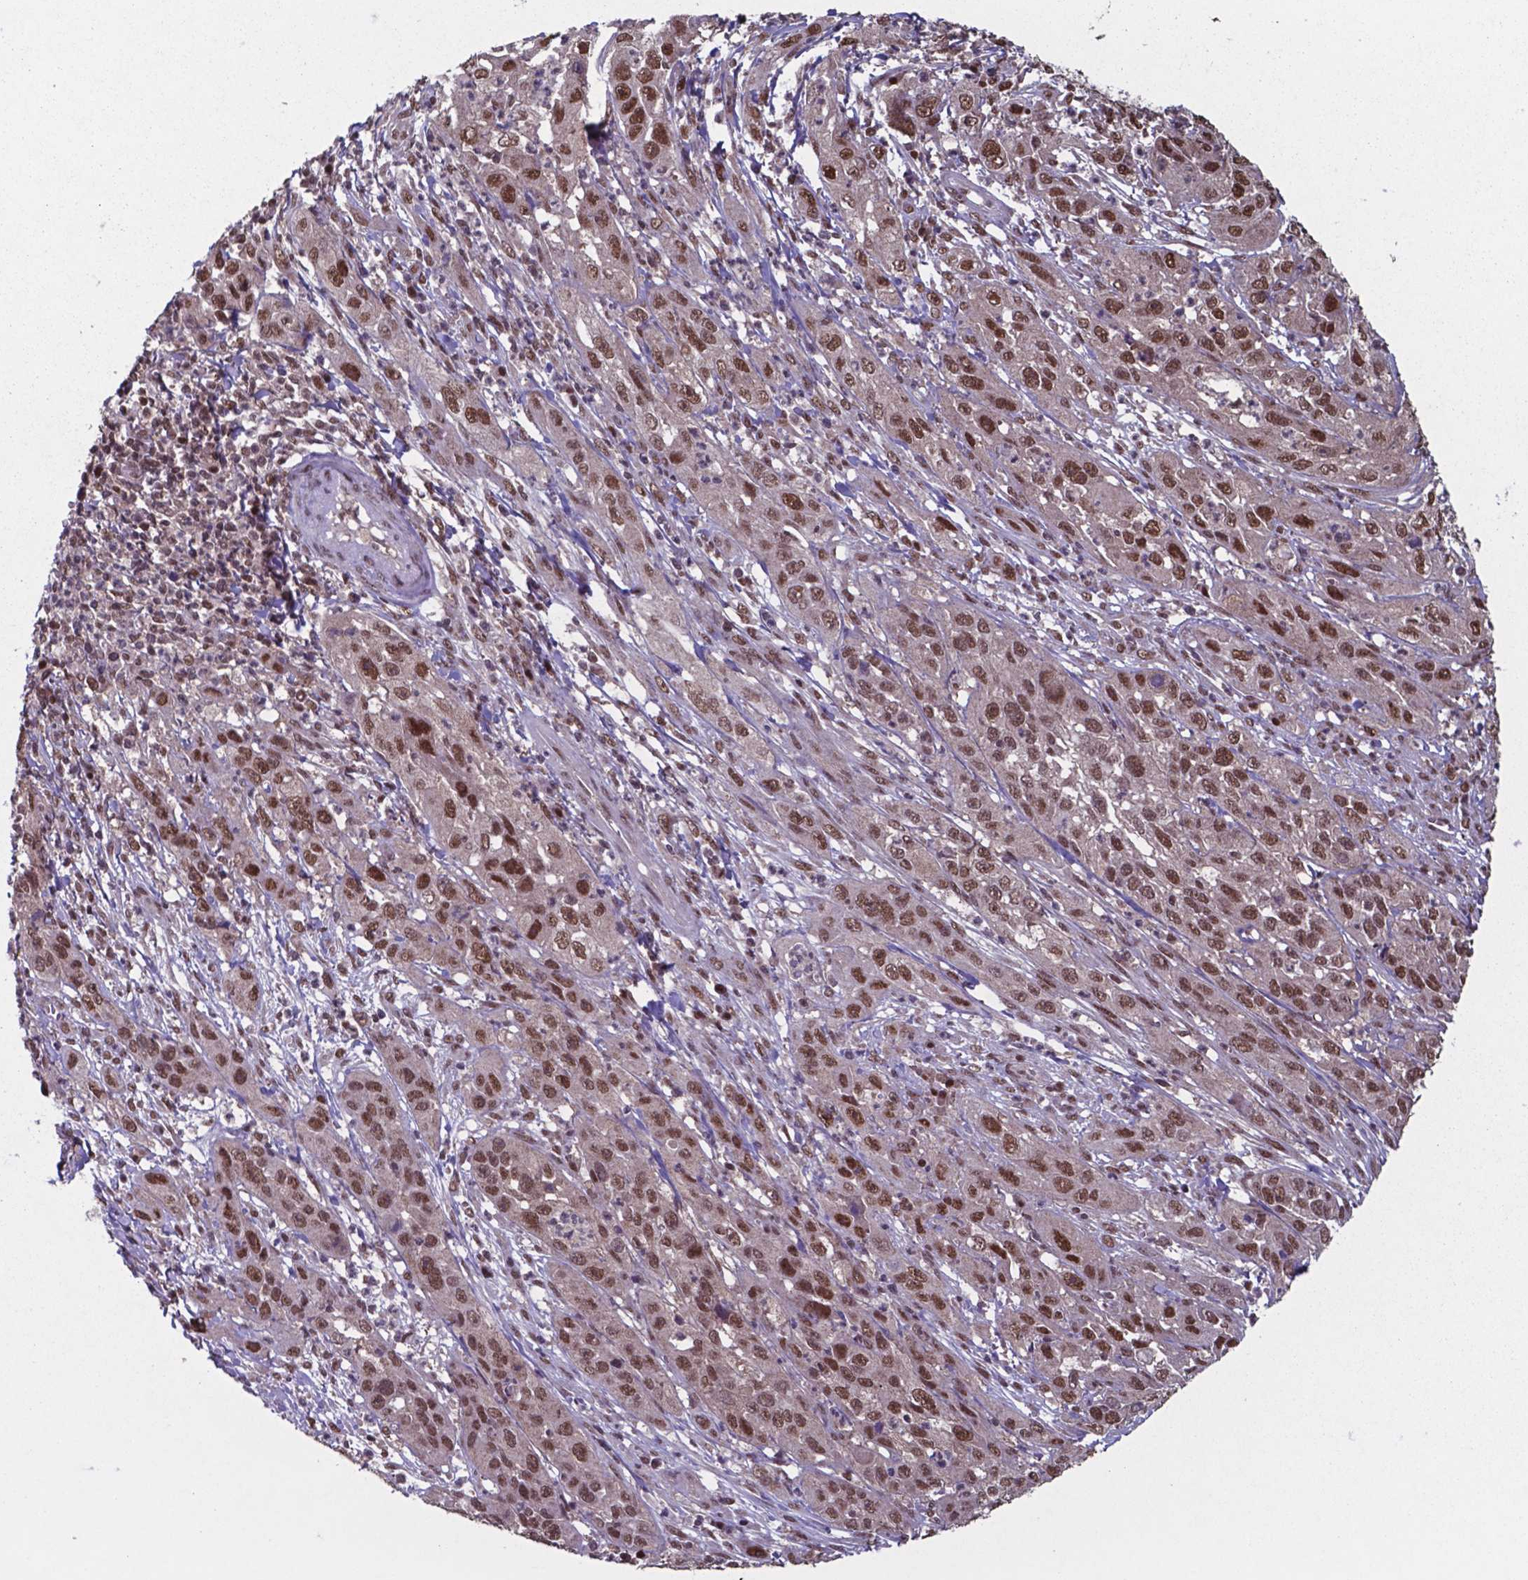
{"staining": {"intensity": "strong", "quantity": ">75%", "location": "nuclear"}, "tissue": "cervical cancer", "cell_type": "Tumor cells", "image_type": "cancer", "snomed": [{"axis": "morphology", "description": "Squamous cell carcinoma, NOS"}, {"axis": "topography", "description": "Cervix"}], "caption": "A brown stain shows strong nuclear staining of a protein in human cervical cancer (squamous cell carcinoma) tumor cells.", "gene": "UBA1", "patient": {"sex": "female", "age": 32}}